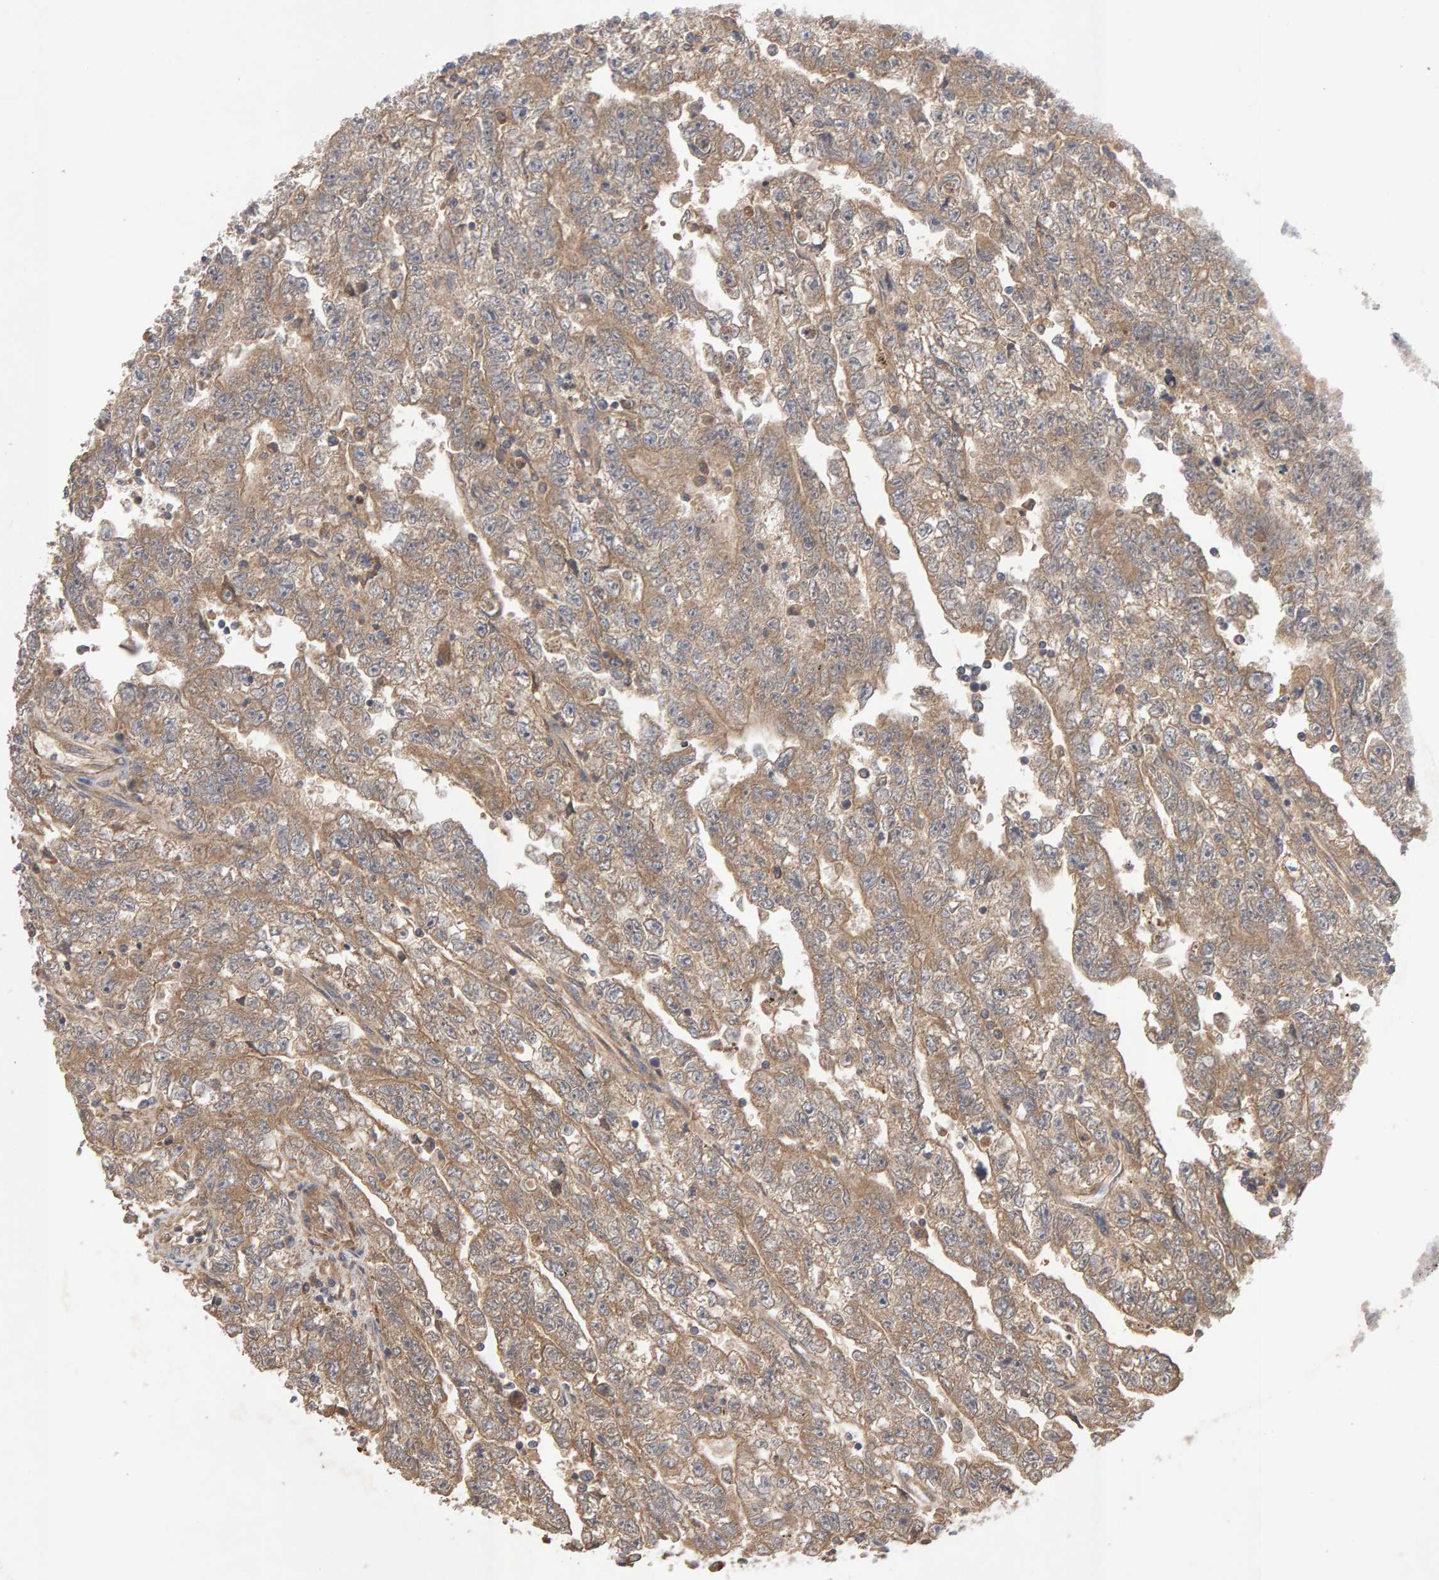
{"staining": {"intensity": "weak", "quantity": ">75%", "location": "cytoplasmic/membranous"}, "tissue": "testis cancer", "cell_type": "Tumor cells", "image_type": "cancer", "snomed": [{"axis": "morphology", "description": "Carcinoma, Embryonal, NOS"}, {"axis": "topography", "description": "Testis"}], "caption": "Testis cancer stained with a brown dye shows weak cytoplasmic/membranous positive staining in about >75% of tumor cells.", "gene": "RNF19A", "patient": {"sex": "male", "age": 25}}